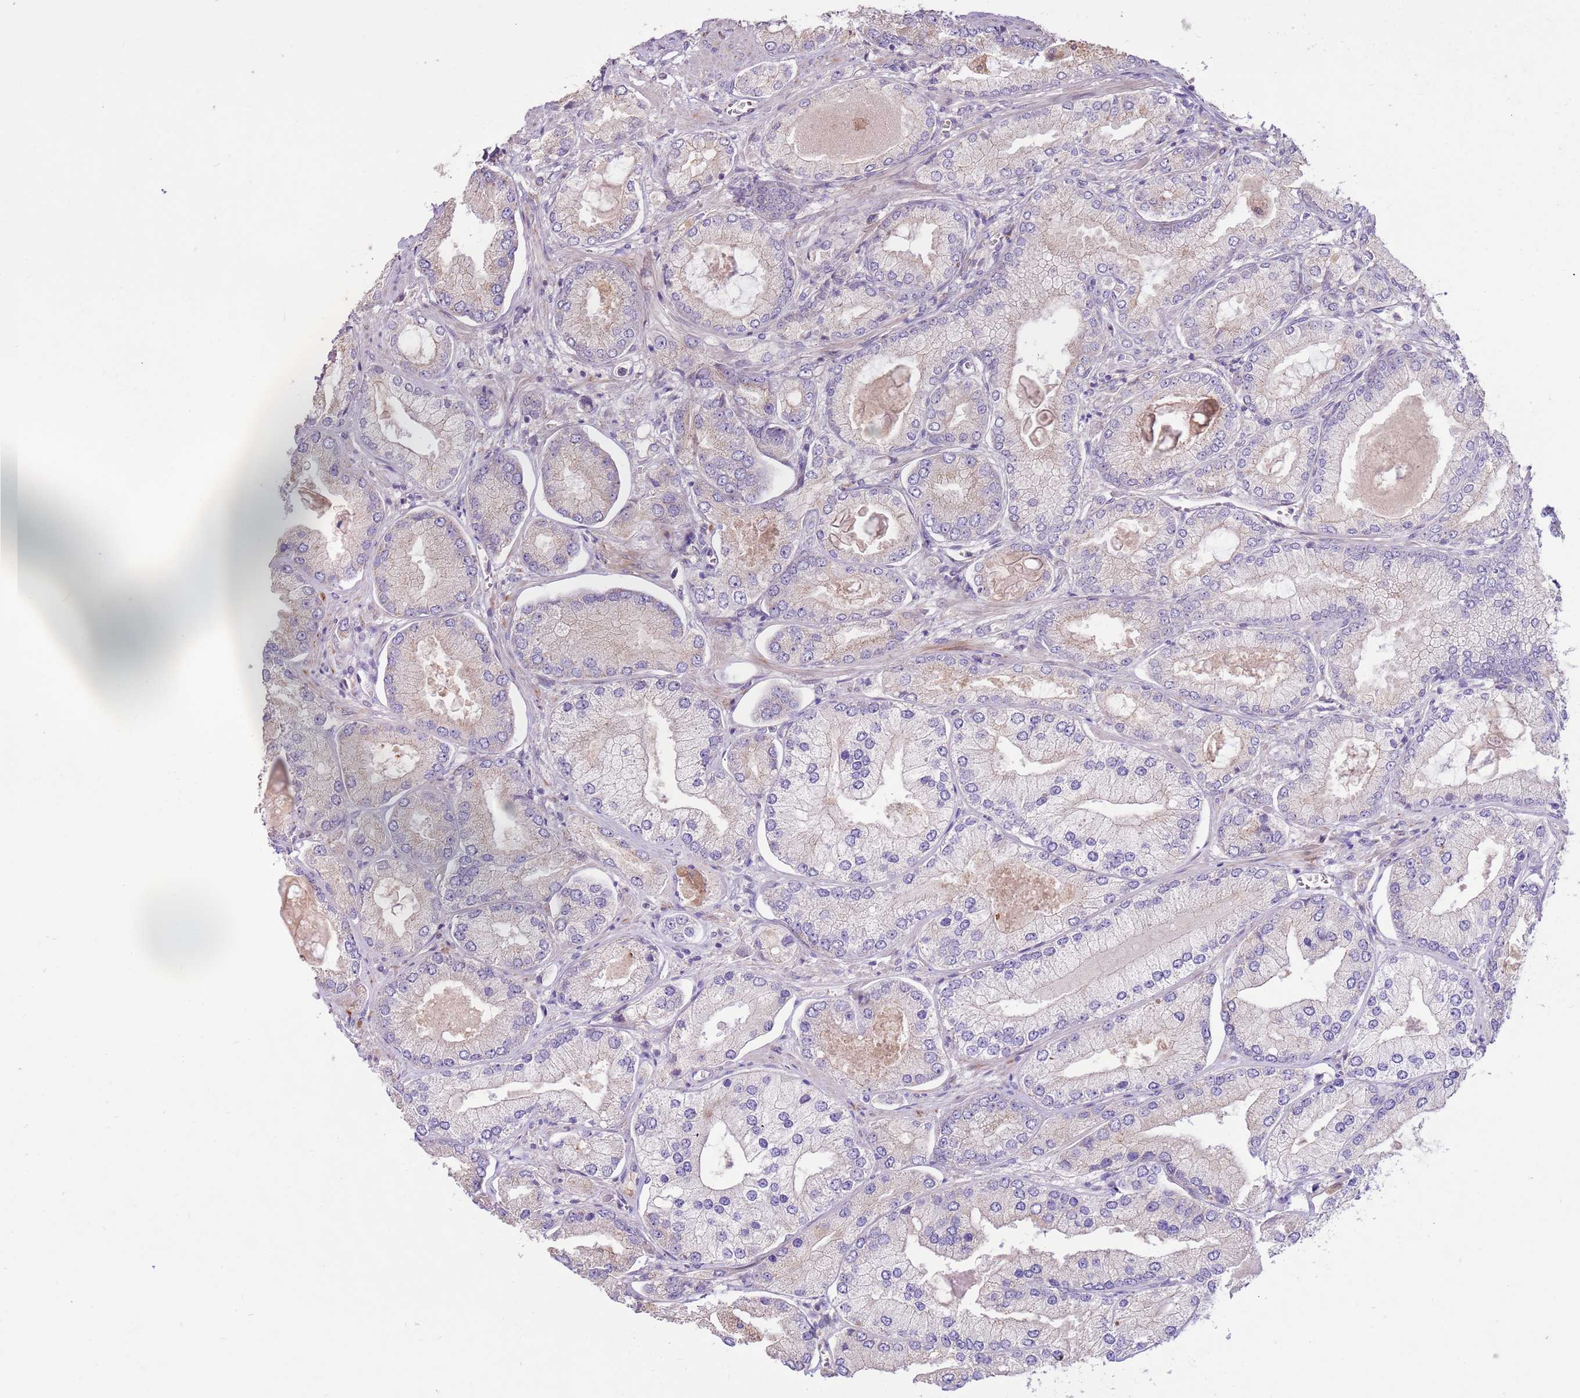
{"staining": {"intensity": "negative", "quantity": "none", "location": "none"}, "tissue": "prostate cancer", "cell_type": "Tumor cells", "image_type": "cancer", "snomed": [{"axis": "morphology", "description": "Adenocarcinoma, High grade"}, {"axis": "topography", "description": "Prostate"}], "caption": "Immunohistochemistry (IHC) of human high-grade adenocarcinoma (prostate) demonstrates no staining in tumor cells.", "gene": "LGI4", "patient": {"sex": "male", "age": 68}}